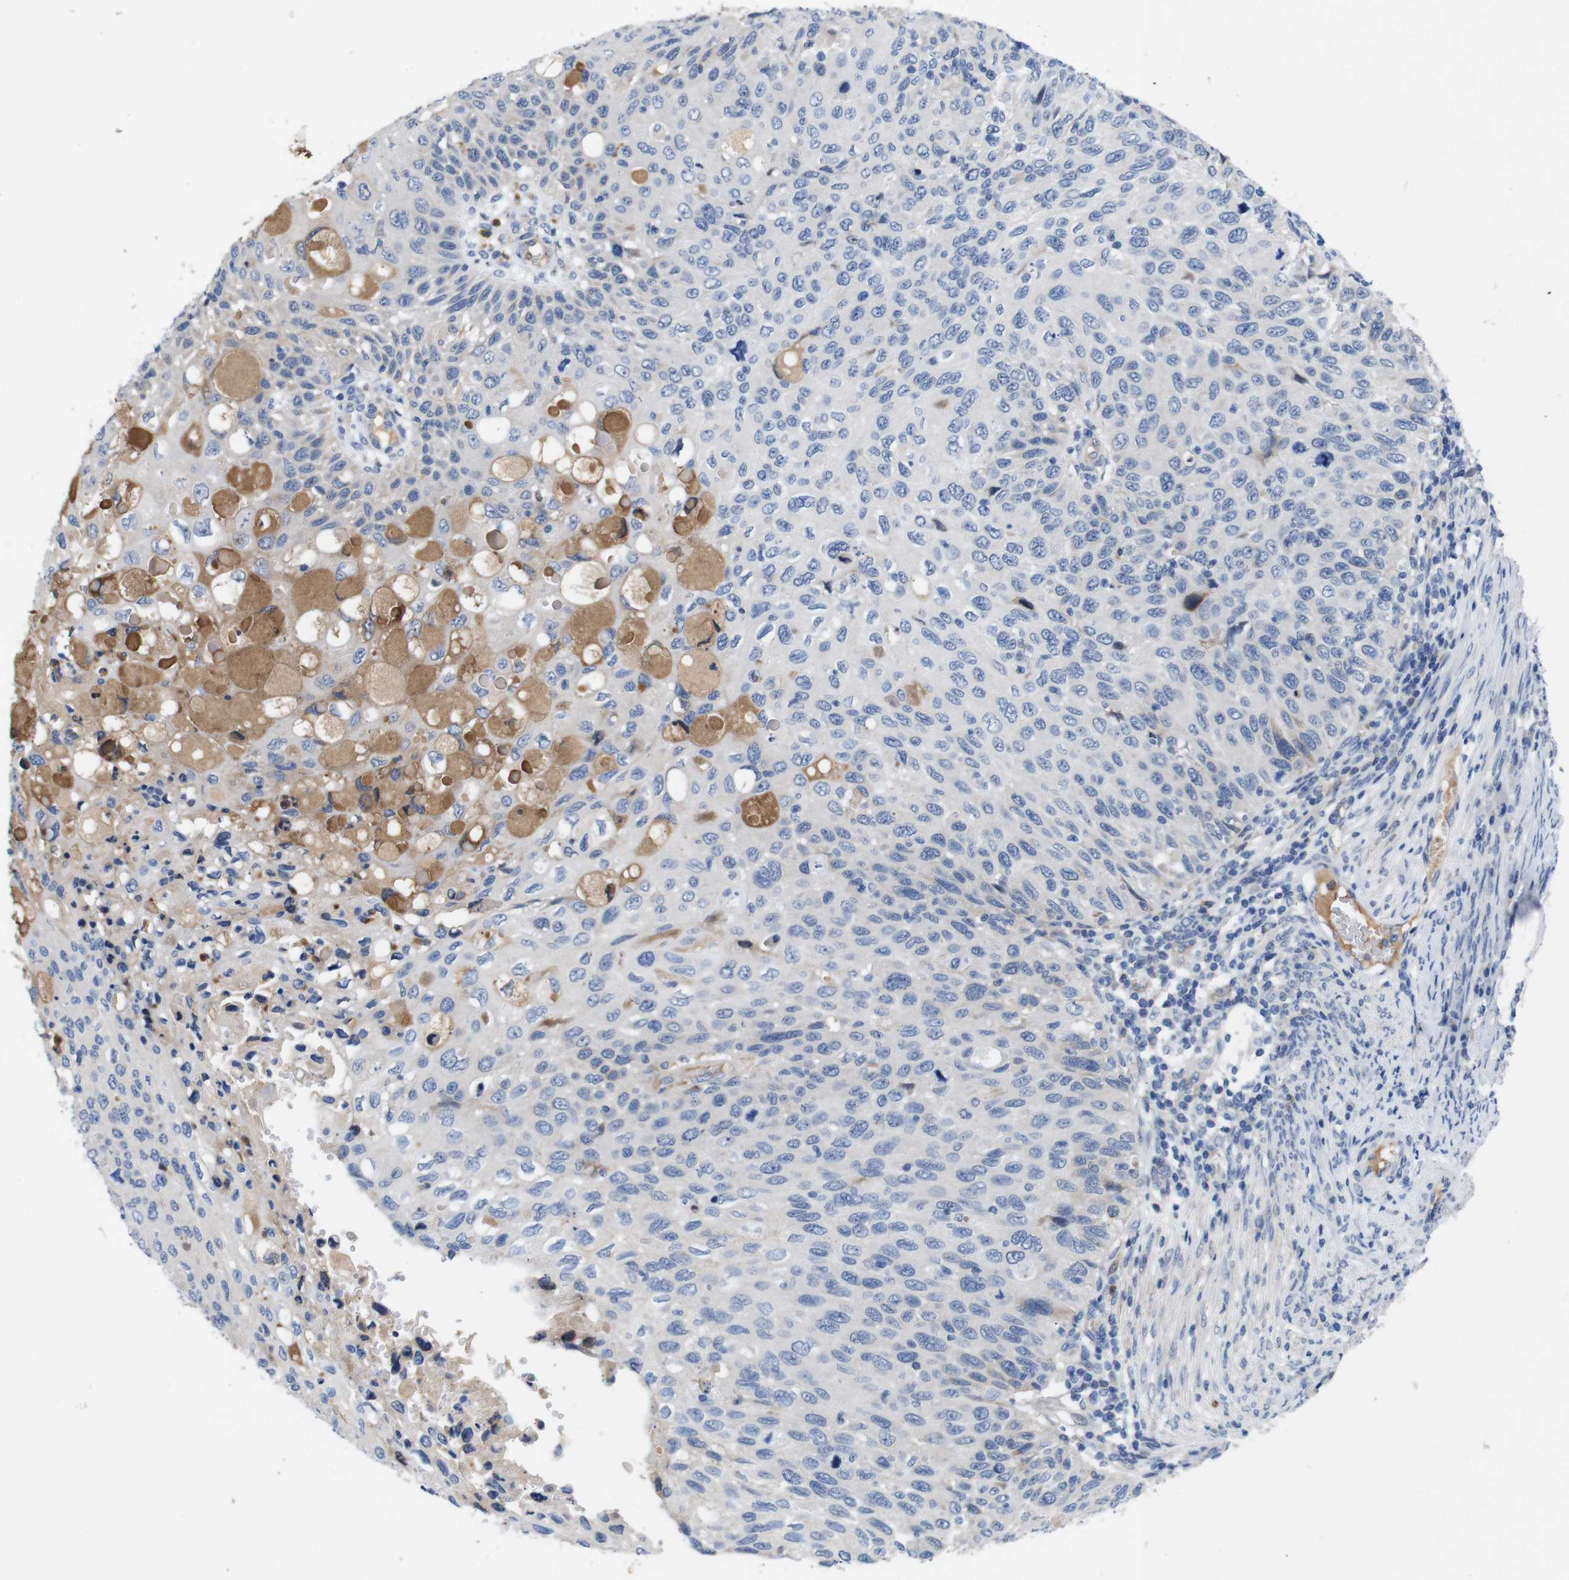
{"staining": {"intensity": "moderate", "quantity": "<25%", "location": "cytoplasmic/membranous"}, "tissue": "cervical cancer", "cell_type": "Tumor cells", "image_type": "cancer", "snomed": [{"axis": "morphology", "description": "Squamous cell carcinoma, NOS"}, {"axis": "topography", "description": "Cervix"}], "caption": "There is low levels of moderate cytoplasmic/membranous positivity in tumor cells of cervical squamous cell carcinoma, as demonstrated by immunohistochemical staining (brown color).", "gene": "C1RL", "patient": {"sex": "female", "age": 70}}